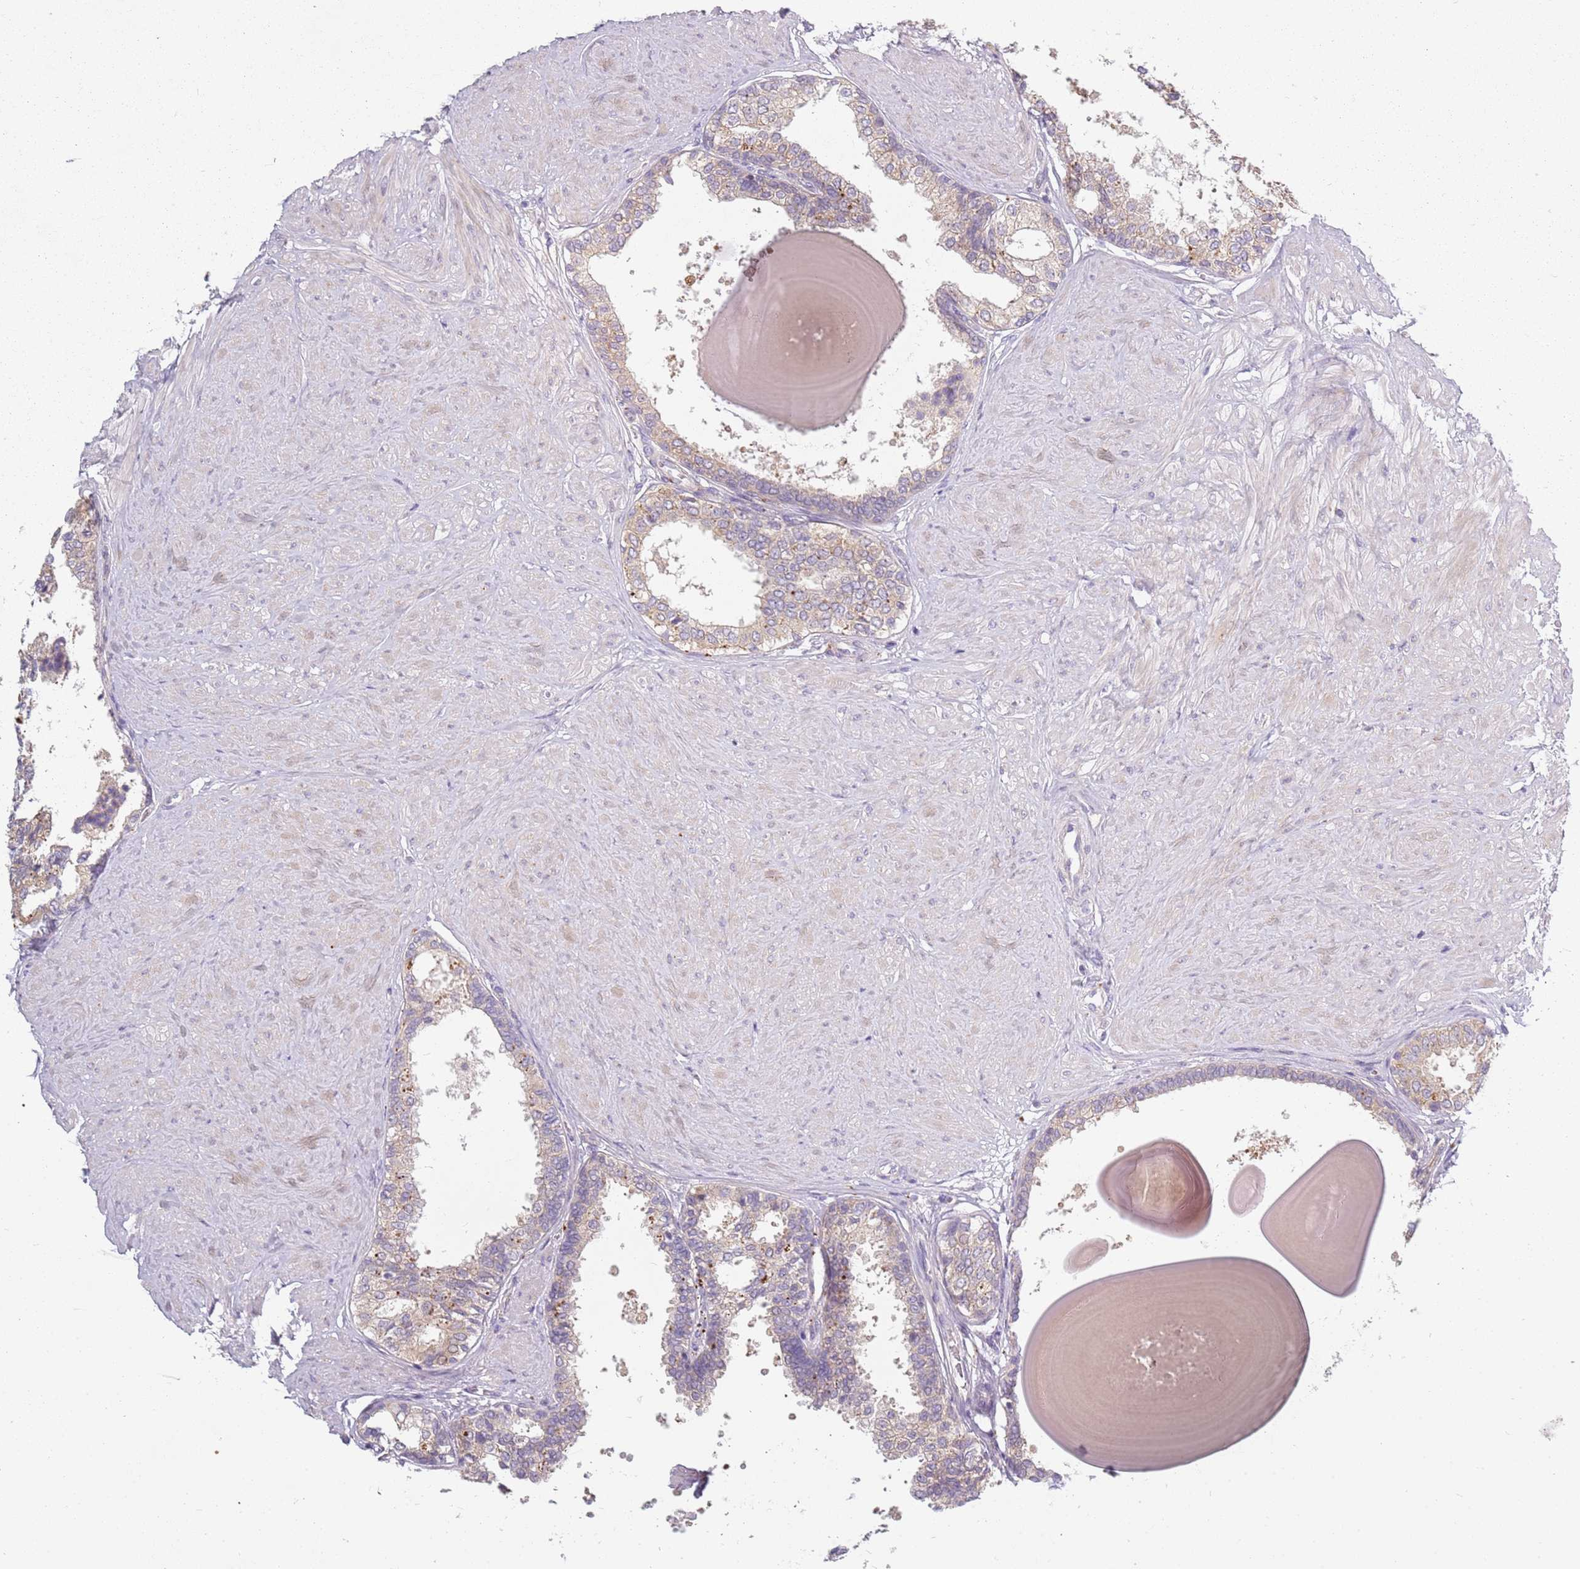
{"staining": {"intensity": "moderate", "quantity": "<25%", "location": "cytoplasmic/membranous"}, "tissue": "prostate", "cell_type": "Glandular cells", "image_type": "normal", "snomed": [{"axis": "morphology", "description": "Normal tissue, NOS"}, {"axis": "topography", "description": "Prostate"}], "caption": "Protein positivity by IHC shows moderate cytoplasmic/membranous staining in about <25% of glandular cells in benign prostate.", "gene": "RPS28", "patient": {"sex": "male", "age": 48}}